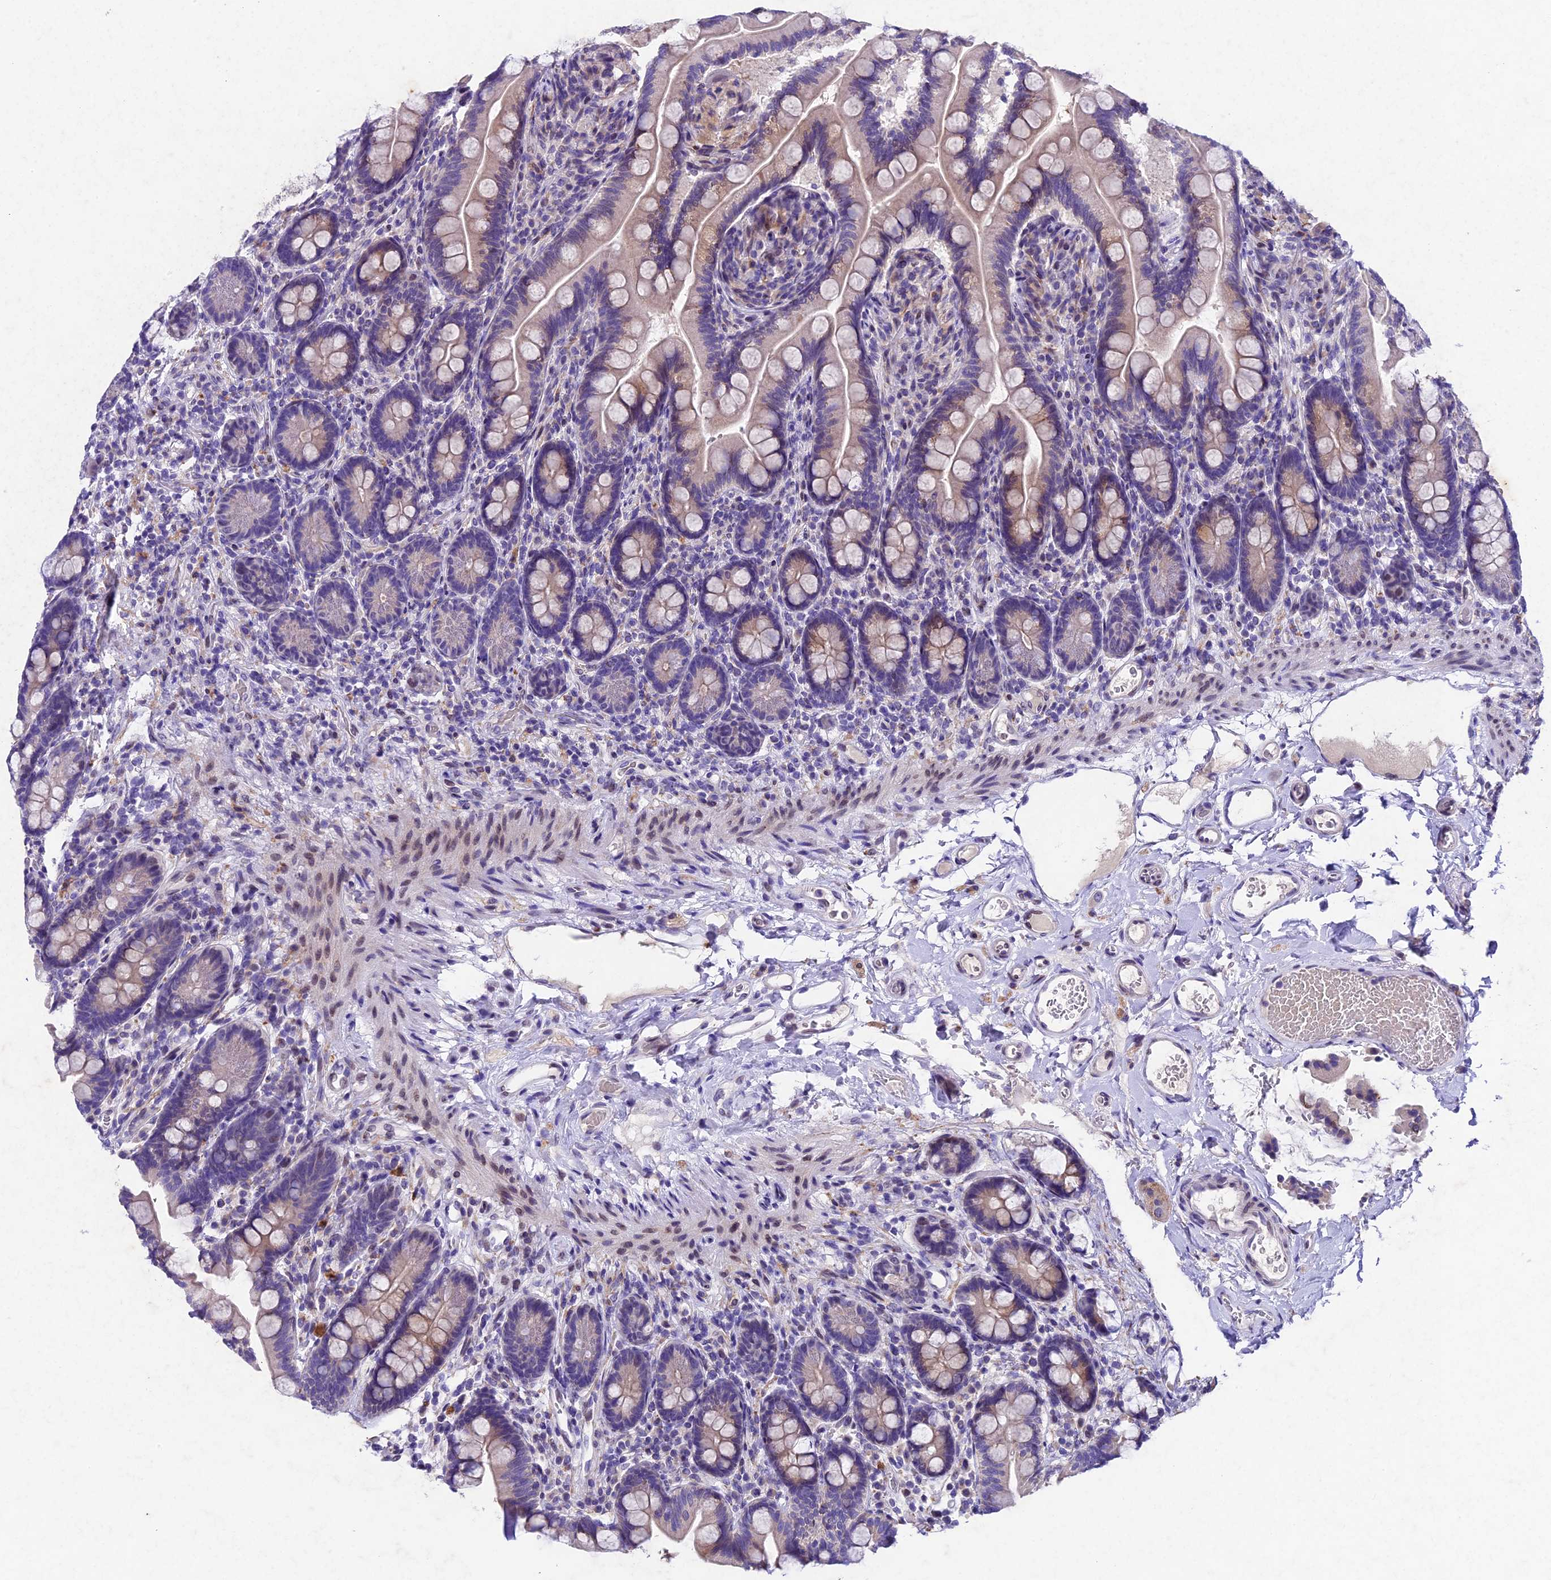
{"staining": {"intensity": "moderate", "quantity": "<25%", "location": "cytoplasmic/membranous"}, "tissue": "small intestine", "cell_type": "Glandular cells", "image_type": "normal", "snomed": [{"axis": "morphology", "description": "Normal tissue, NOS"}, {"axis": "topography", "description": "Small intestine"}], "caption": "Immunohistochemical staining of normal small intestine exhibits moderate cytoplasmic/membranous protein positivity in about <25% of glandular cells. Ihc stains the protein in brown and the nuclei are stained blue.", "gene": "IFT140", "patient": {"sex": "female", "age": 64}}